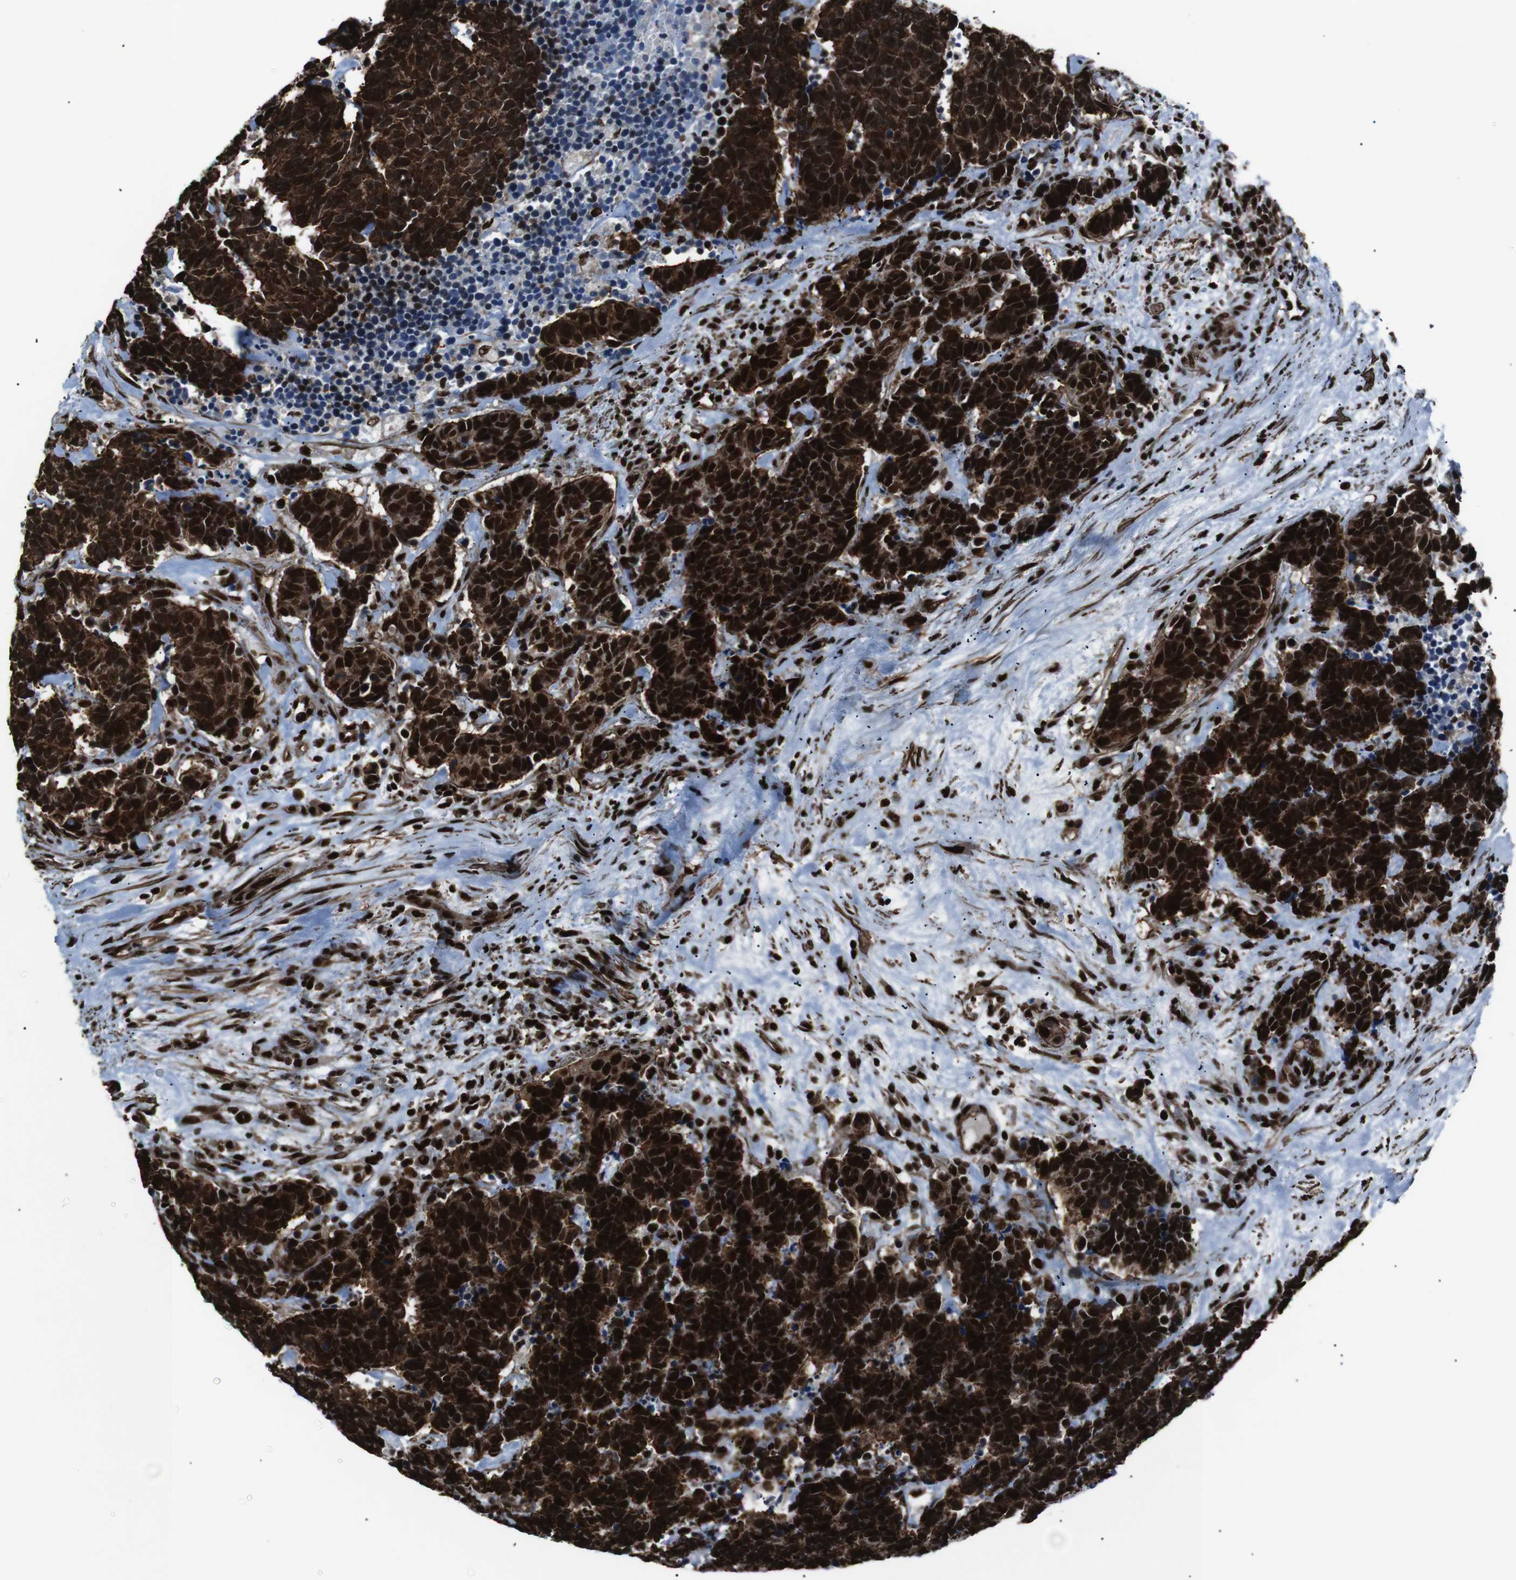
{"staining": {"intensity": "strong", "quantity": ">75%", "location": "cytoplasmic/membranous,nuclear"}, "tissue": "carcinoid", "cell_type": "Tumor cells", "image_type": "cancer", "snomed": [{"axis": "morphology", "description": "Carcinoma, NOS"}, {"axis": "morphology", "description": "Carcinoid, malignant, NOS"}, {"axis": "topography", "description": "Urinary bladder"}], "caption": "This photomicrograph reveals immunohistochemistry (IHC) staining of human carcinoid, with high strong cytoplasmic/membranous and nuclear expression in approximately >75% of tumor cells.", "gene": "HNRNPU", "patient": {"sex": "male", "age": 57}}